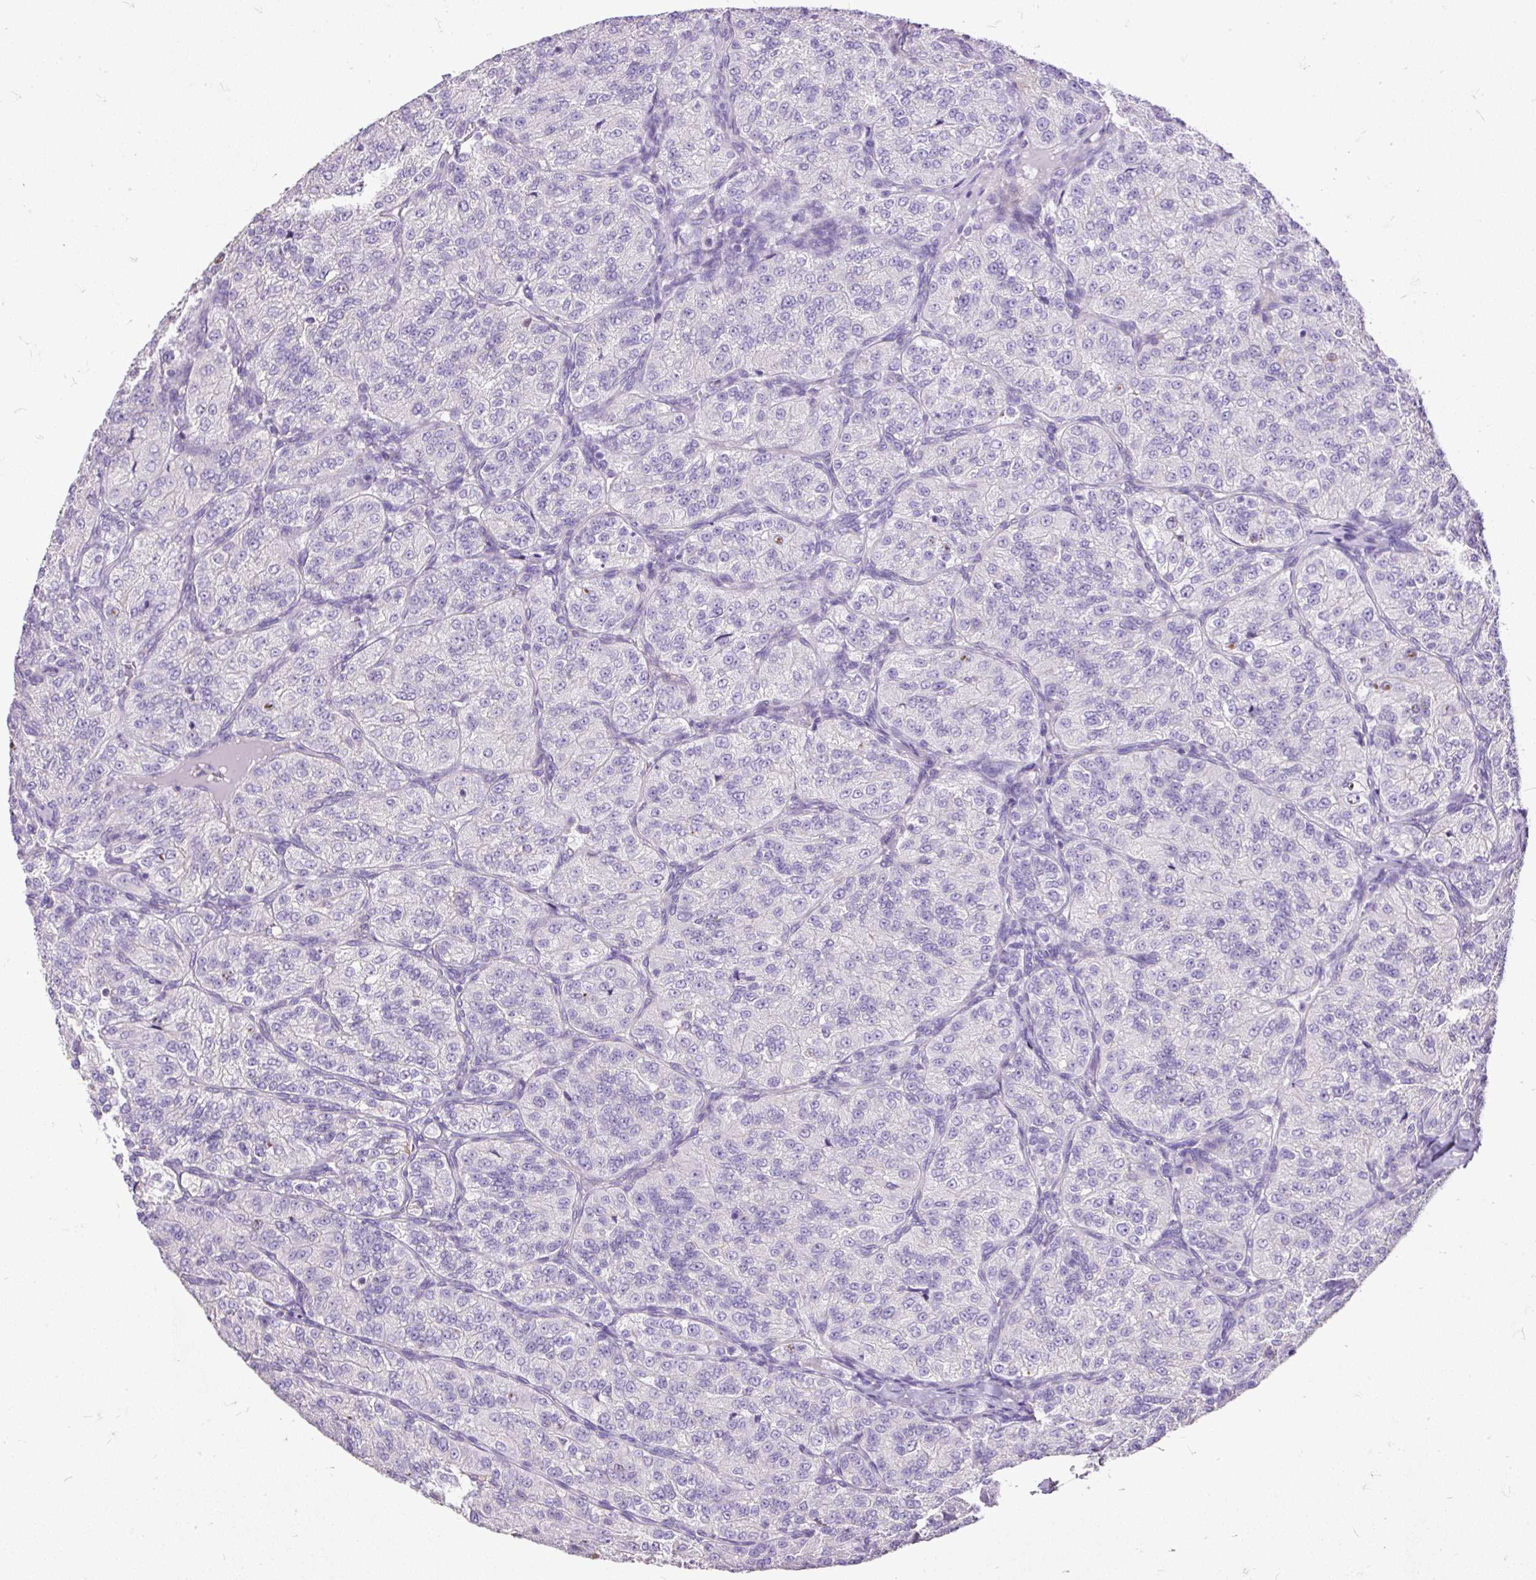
{"staining": {"intensity": "negative", "quantity": "none", "location": "none"}, "tissue": "renal cancer", "cell_type": "Tumor cells", "image_type": "cancer", "snomed": [{"axis": "morphology", "description": "Adenocarcinoma, NOS"}, {"axis": "topography", "description": "Kidney"}], "caption": "Human renal cancer stained for a protein using immunohistochemistry (IHC) shows no positivity in tumor cells.", "gene": "GBX1", "patient": {"sex": "female", "age": 63}}